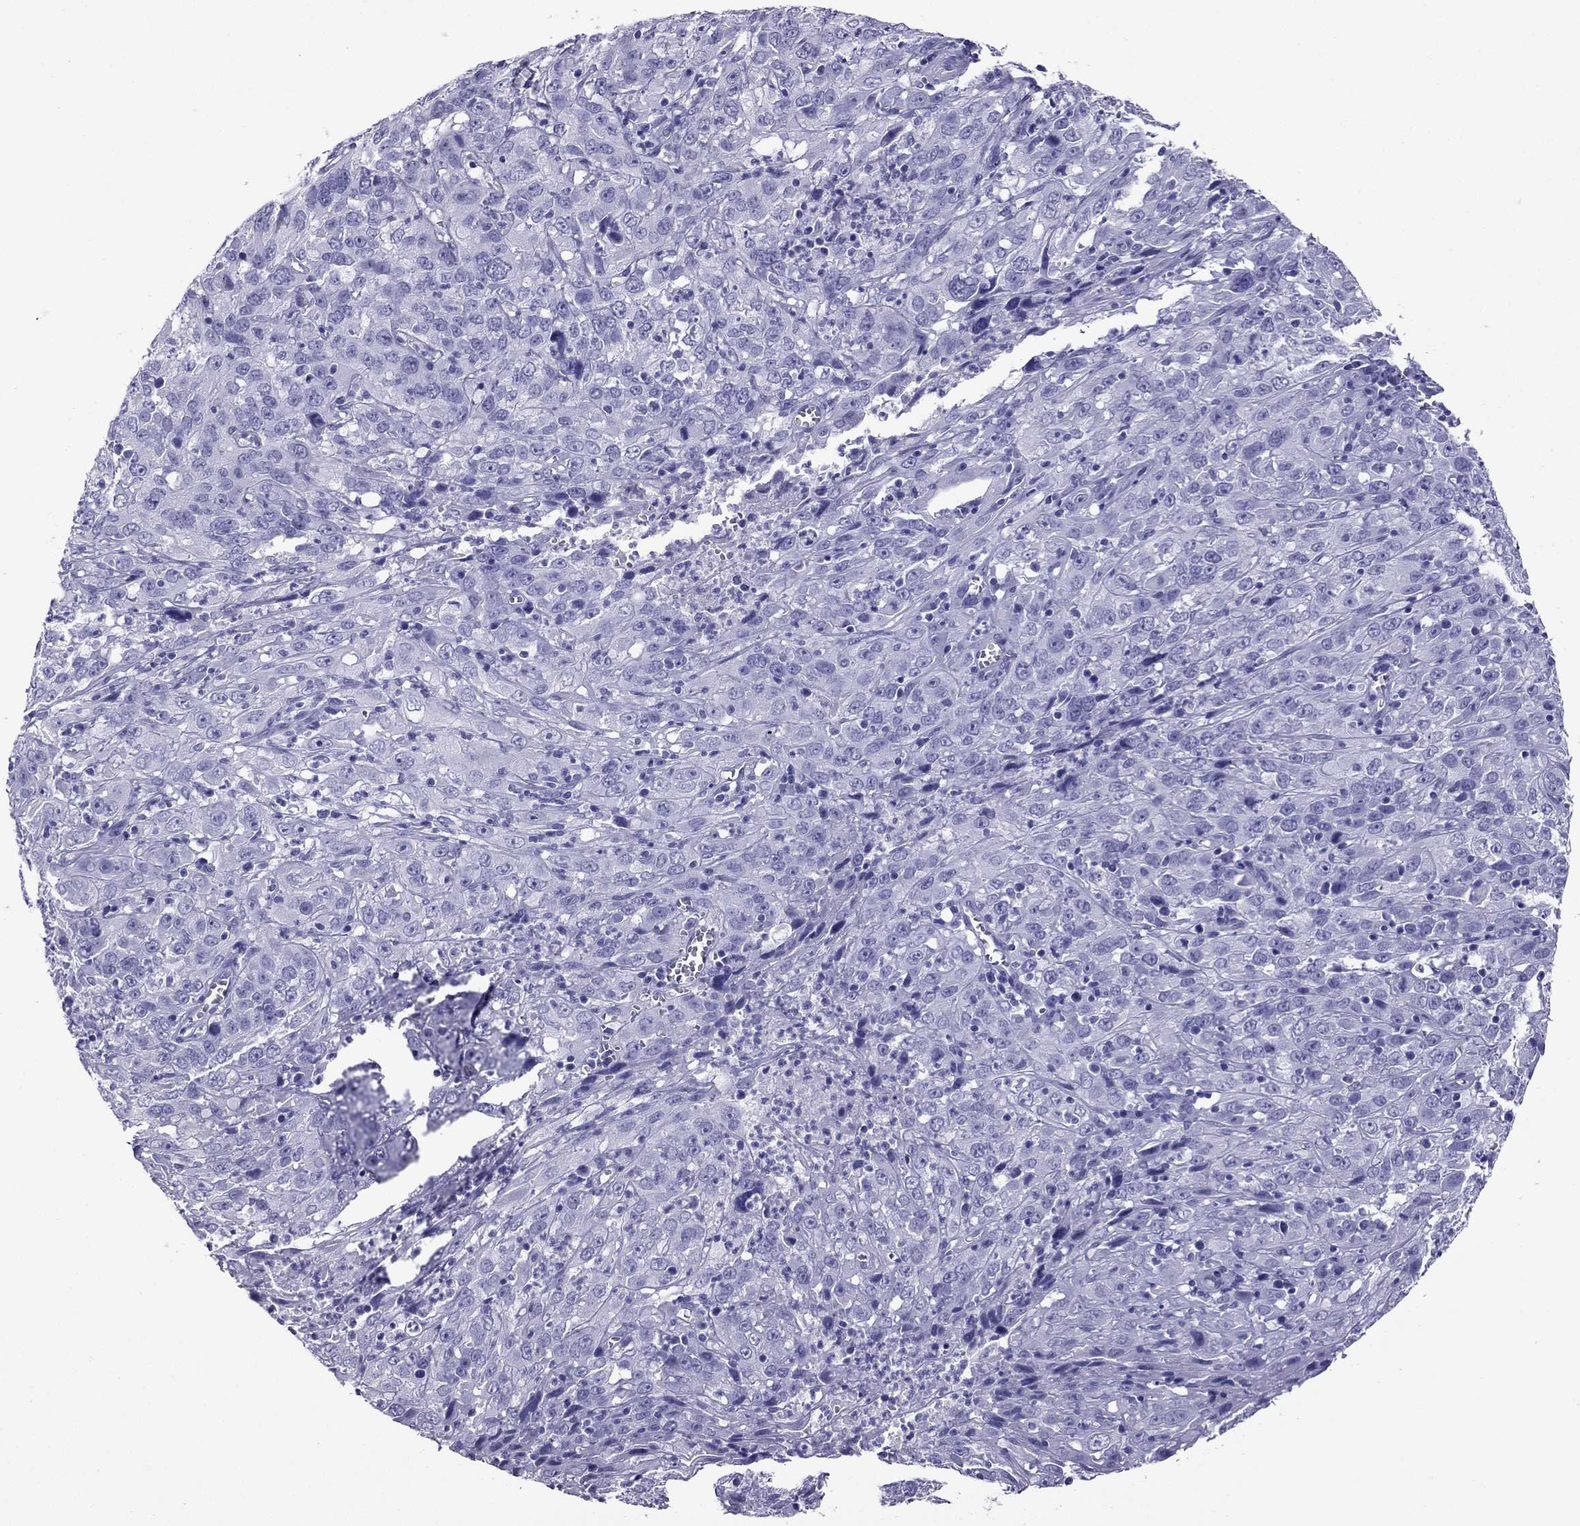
{"staining": {"intensity": "negative", "quantity": "none", "location": "none"}, "tissue": "cervical cancer", "cell_type": "Tumor cells", "image_type": "cancer", "snomed": [{"axis": "morphology", "description": "Squamous cell carcinoma, NOS"}, {"axis": "topography", "description": "Cervix"}], "caption": "A high-resolution micrograph shows immunohistochemistry (IHC) staining of squamous cell carcinoma (cervical), which reveals no significant expression in tumor cells.", "gene": "PDE6A", "patient": {"sex": "female", "age": 32}}